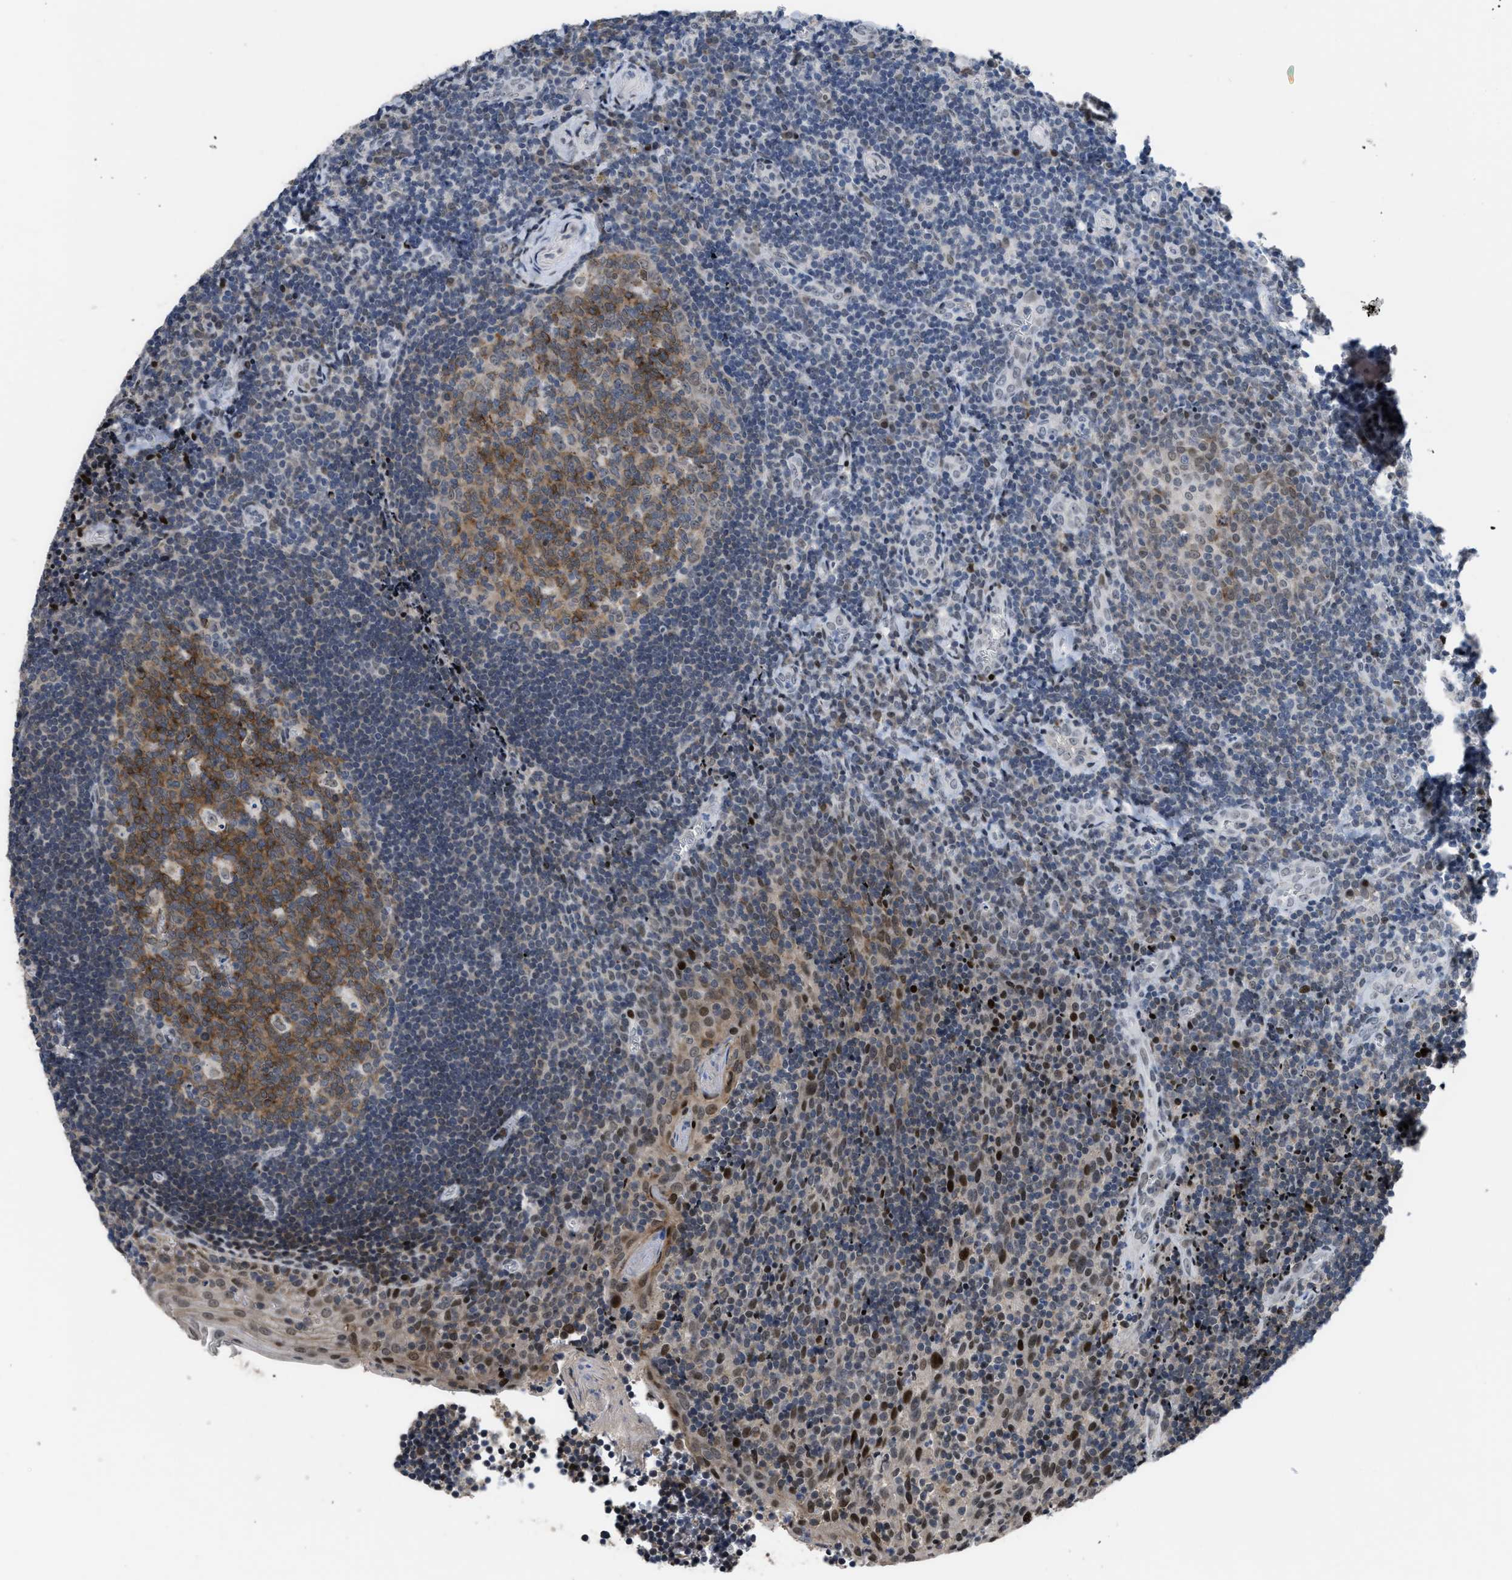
{"staining": {"intensity": "moderate", "quantity": ">75%", "location": "cytoplasmic/membranous,nuclear"}, "tissue": "tonsil", "cell_type": "Germinal center cells", "image_type": "normal", "snomed": [{"axis": "morphology", "description": "Normal tissue, NOS"}, {"axis": "morphology", "description": "Inflammation, NOS"}, {"axis": "topography", "description": "Tonsil"}], "caption": "Germinal center cells show medium levels of moderate cytoplasmic/membranous,nuclear expression in about >75% of cells in unremarkable human tonsil. (IHC, brightfield microscopy, high magnification).", "gene": "SETDB1", "patient": {"sex": "female", "age": 31}}